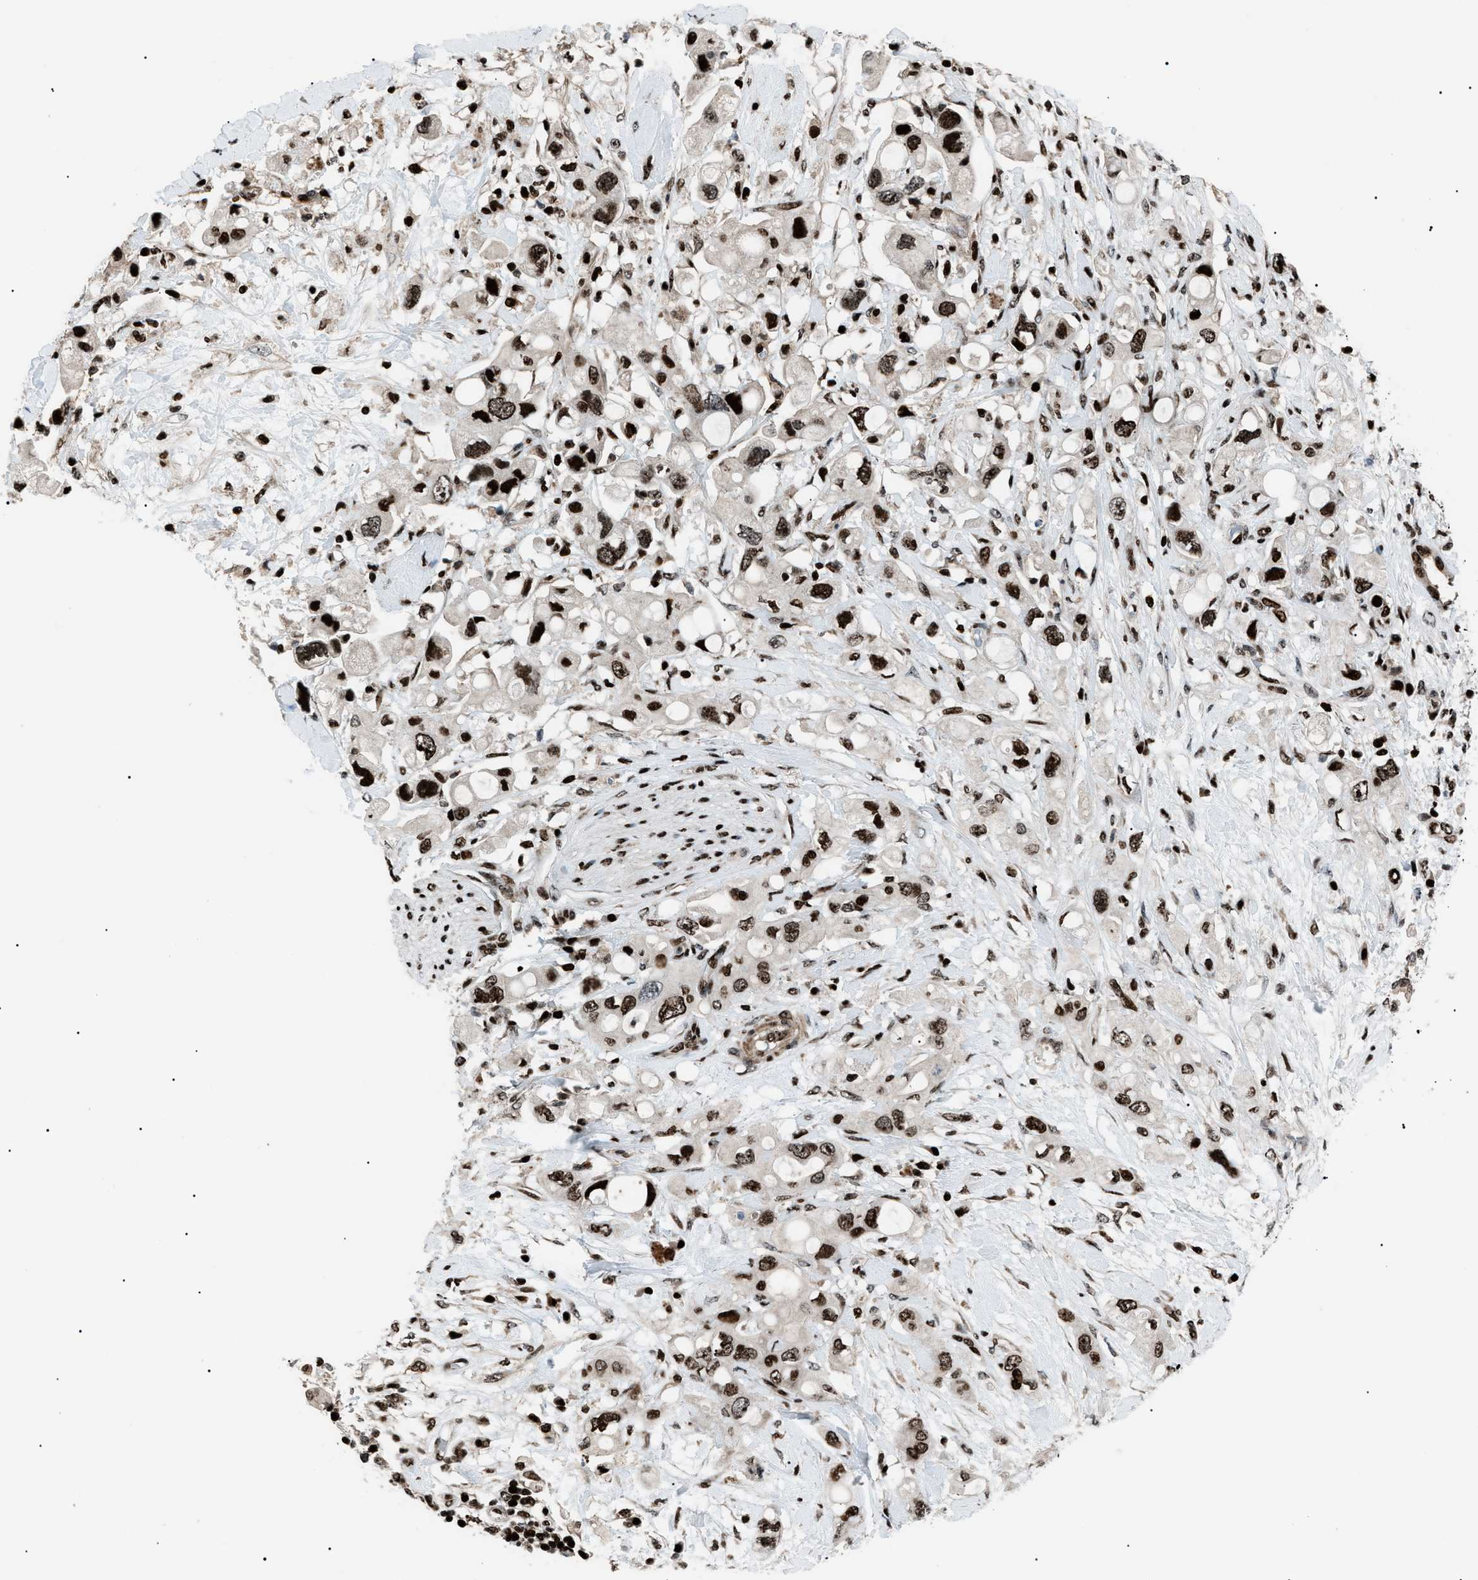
{"staining": {"intensity": "strong", "quantity": ">75%", "location": "nuclear"}, "tissue": "pancreatic cancer", "cell_type": "Tumor cells", "image_type": "cancer", "snomed": [{"axis": "morphology", "description": "Adenocarcinoma, NOS"}, {"axis": "topography", "description": "Pancreas"}], "caption": "DAB (3,3'-diaminobenzidine) immunohistochemical staining of human pancreatic cancer (adenocarcinoma) shows strong nuclear protein expression in approximately >75% of tumor cells. (DAB IHC with brightfield microscopy, high magnification).", "gene": "PRKX", "patient": {"sex": "female", "age": 56}}